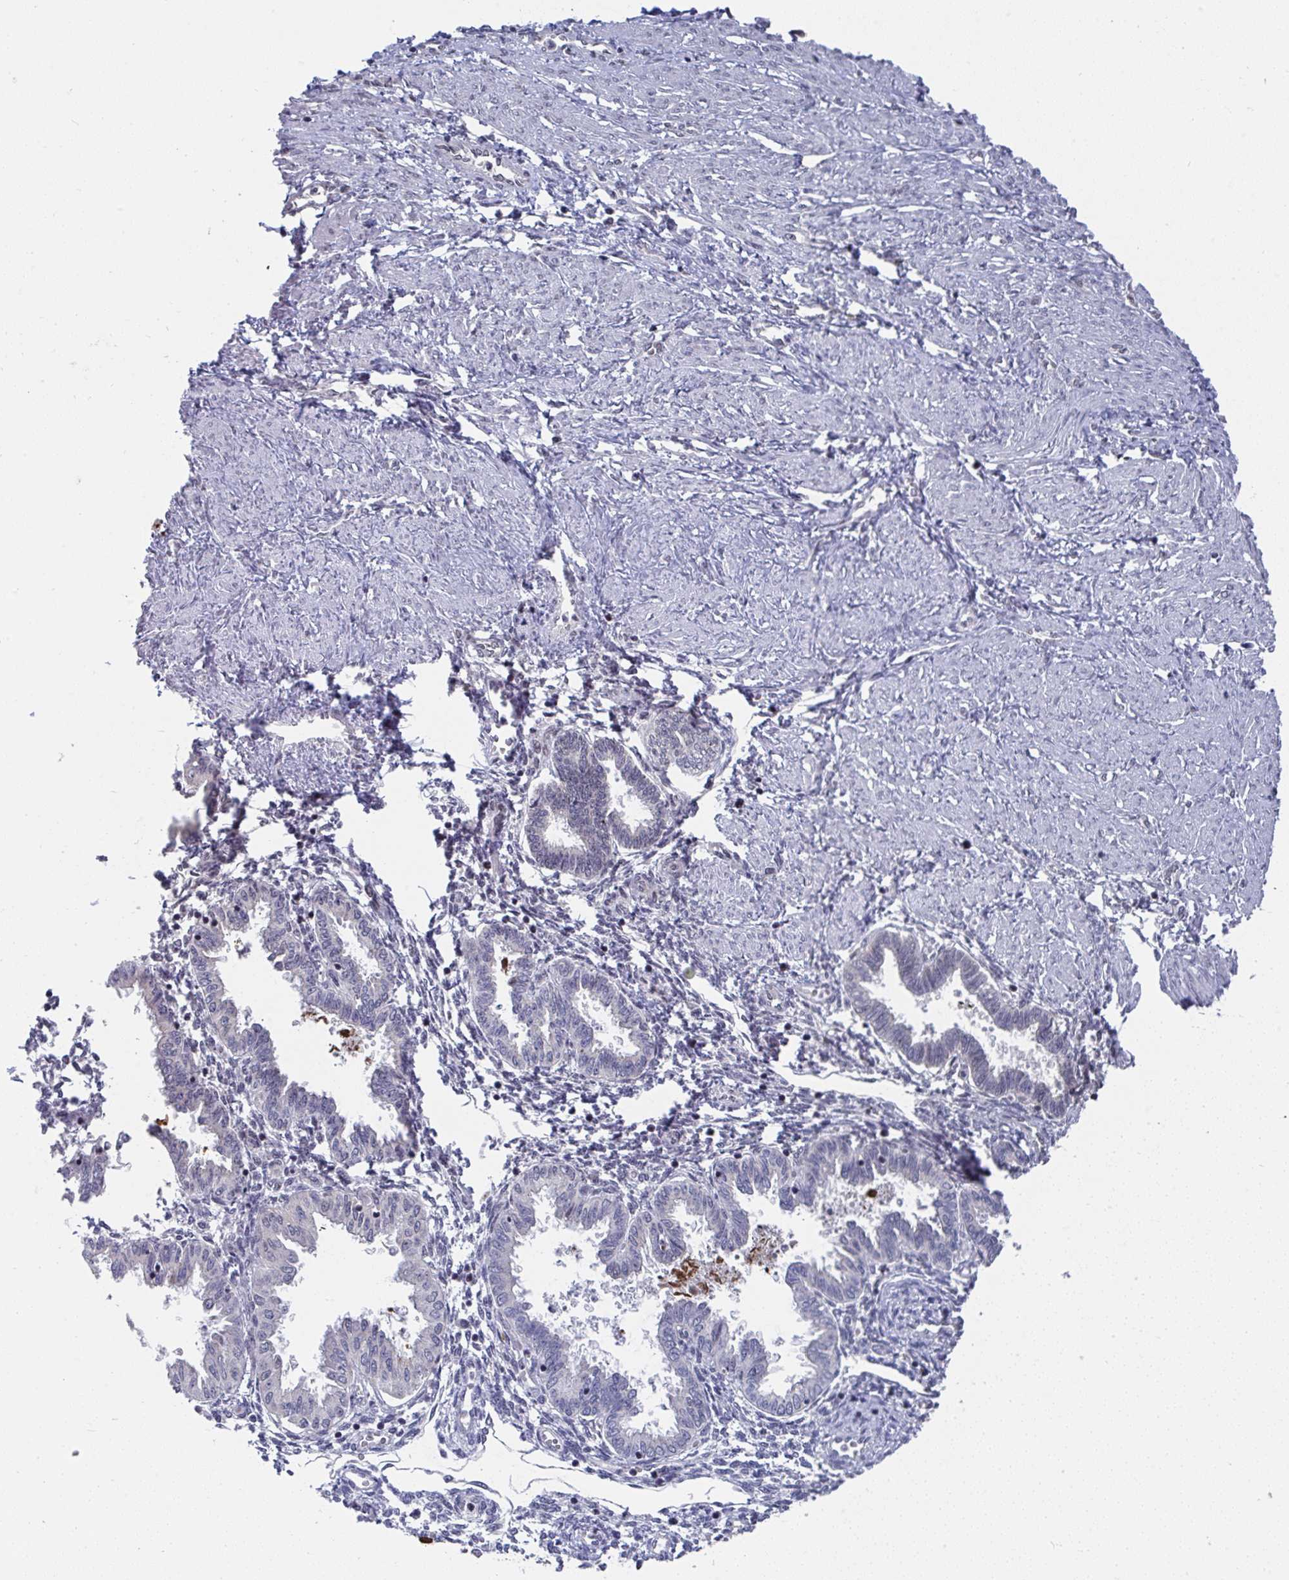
{"staining": {"intensity": "negative", "quantity": "none", "location": "none"}, "tissue": "endometrium", "cell_type": "Cells in endometrial stroma", "image_type": "normal", "snomed": [{"axis": "morphology", "description": "Normal tissue, NOS"}, {"axis": "topography", "description": "Endometrium"}], "caption": "Immunohistochemistry (IHC) image of normal endometrium: human endometrium stained with DAB displays no significant protein expression in cells in endometrial stroma. (DAB immunohistochemistry (IHC) with hematoxylin counter stain).", "gene": "JMJD1C", "patient": {"sex": "female", "age": 33}}